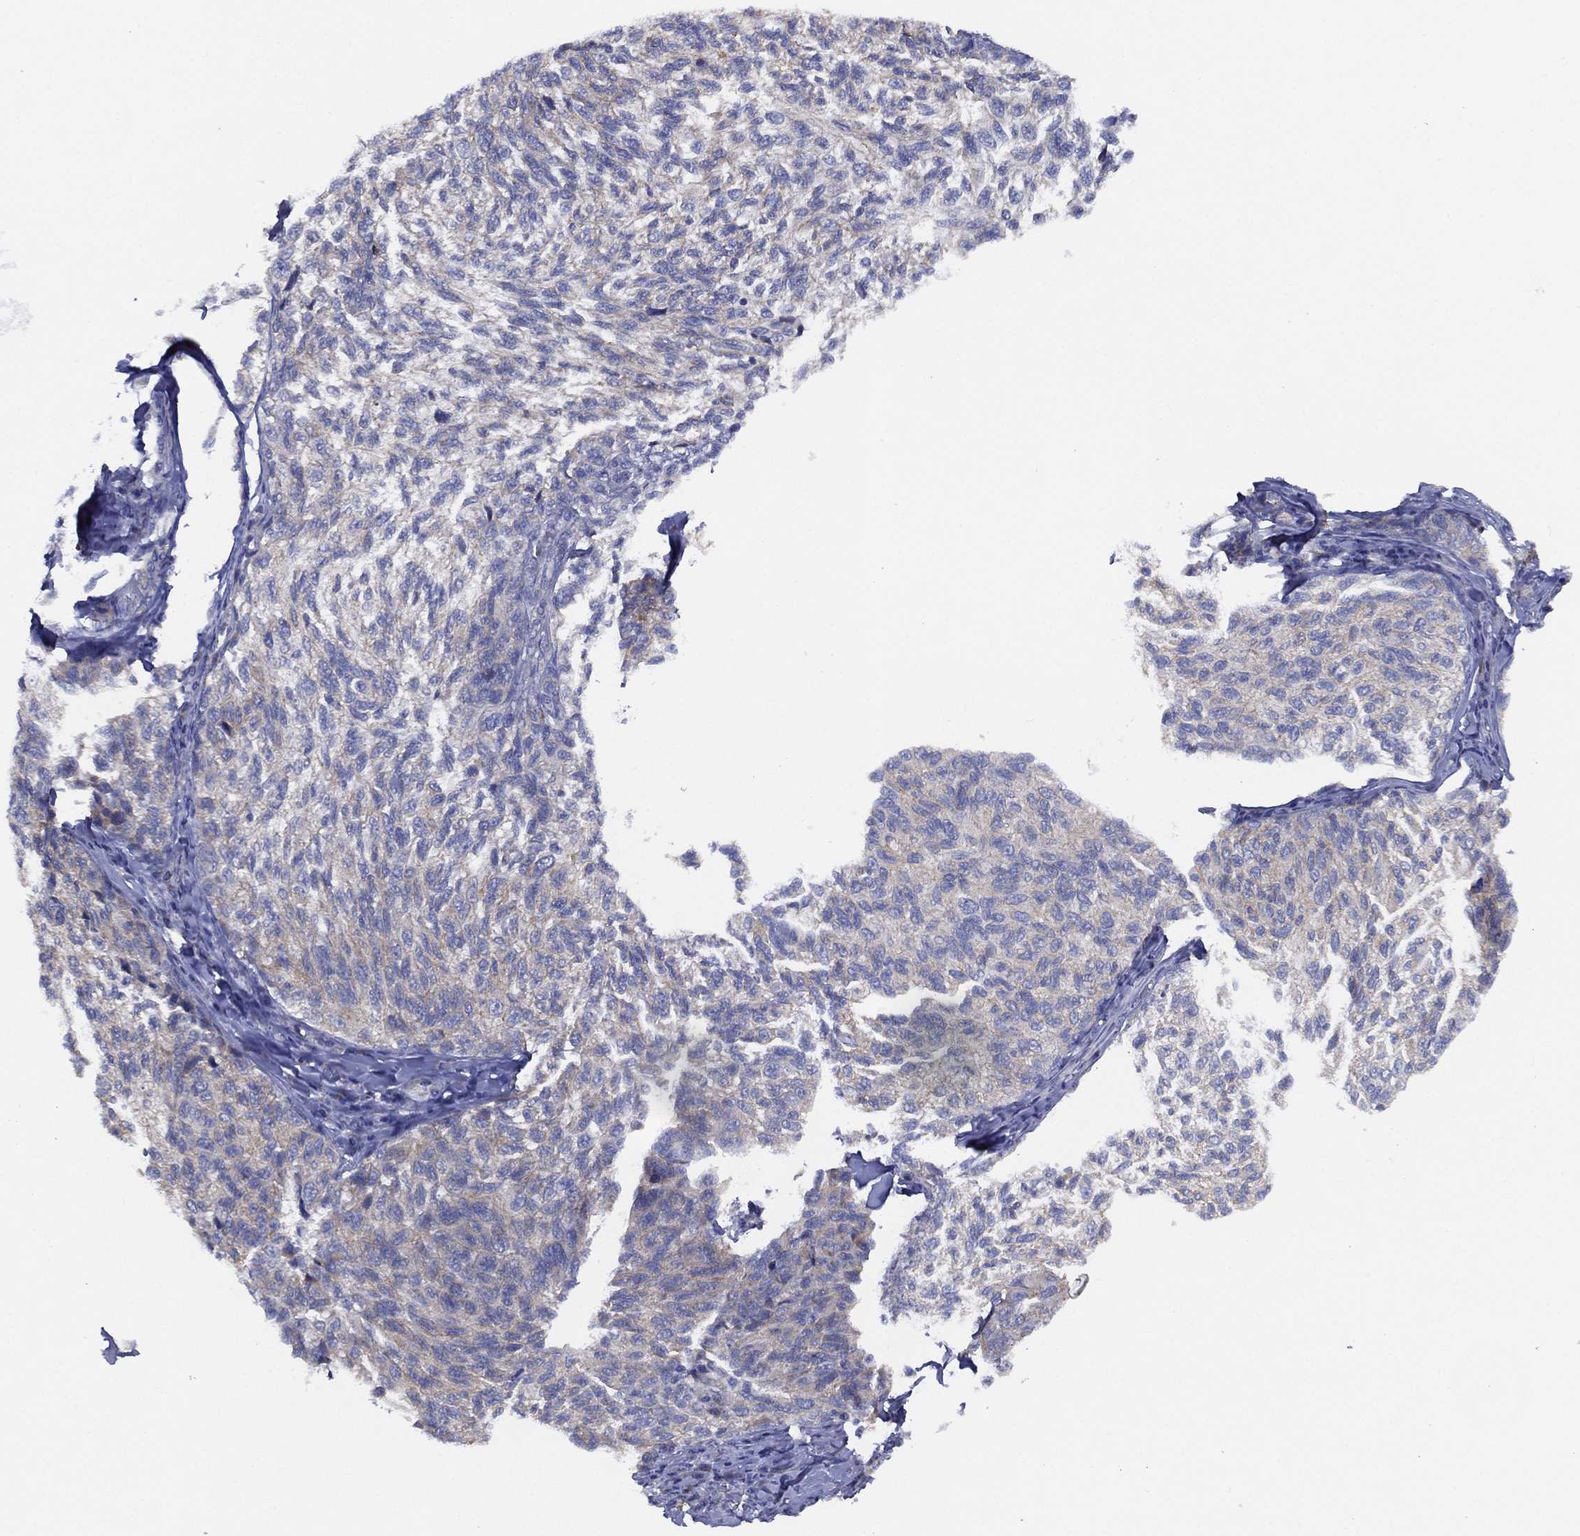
{"staining": {"intensity": "weak", "quantity": "<25%", "location": "cytoplasmic/membranous"}, "tissue": "melanoma", "cell_type": "Tumor cells", "image_type": "cancer", "snomed": [{"axis": "morphology", "description": "Malignant melanoma, NOS"}, {"axis": "topography", "description": "Skin"}], "caption": "DAB (3,3'-diaminobenzidine) immunohistochemical staining of human melanoma displays no significant positivity in tumor cells.", "gene": "ZNF223", "patient": {"sex": "female", "age": 73}}